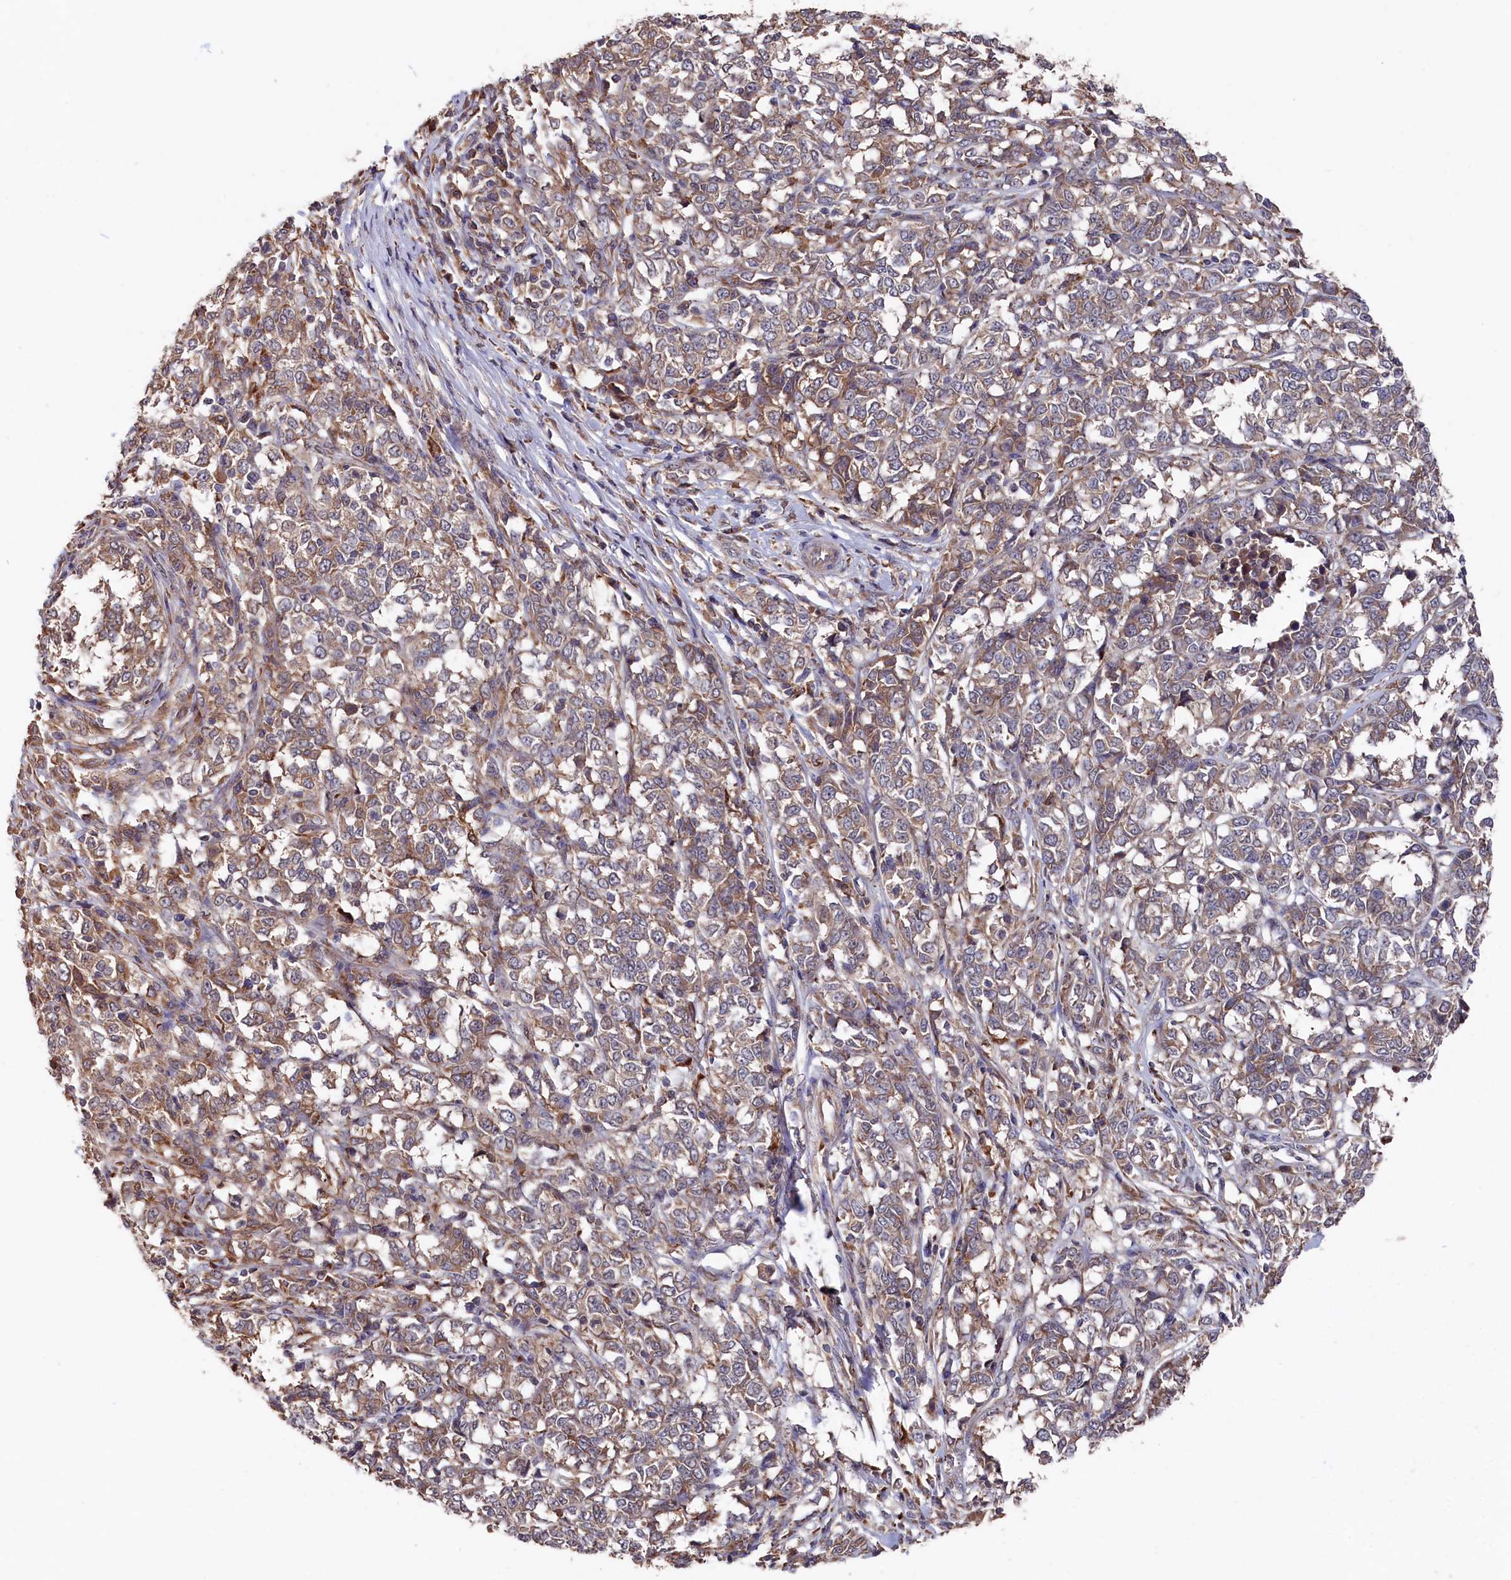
{"staining": {"intensity": "weak", "quantity": ">75%", "location": "cytoplasmic/membranous"}, "tissue": "melanoma", "cell_type": "Tumor cells", "image_type": "cancer", "snomed": [{"axis": "morphology", "description": "Malignant melanoma, NOS"}, {"axis": "topography", "description": "Skin"}], "caption": "A histopathology image of malignant melanoma stained for a protein exhibits weak cytoplasmic/membranous brown staining in tumor cells.", "gene": "SLC12A4", "patient": {"sex": "female", "age": 72}}